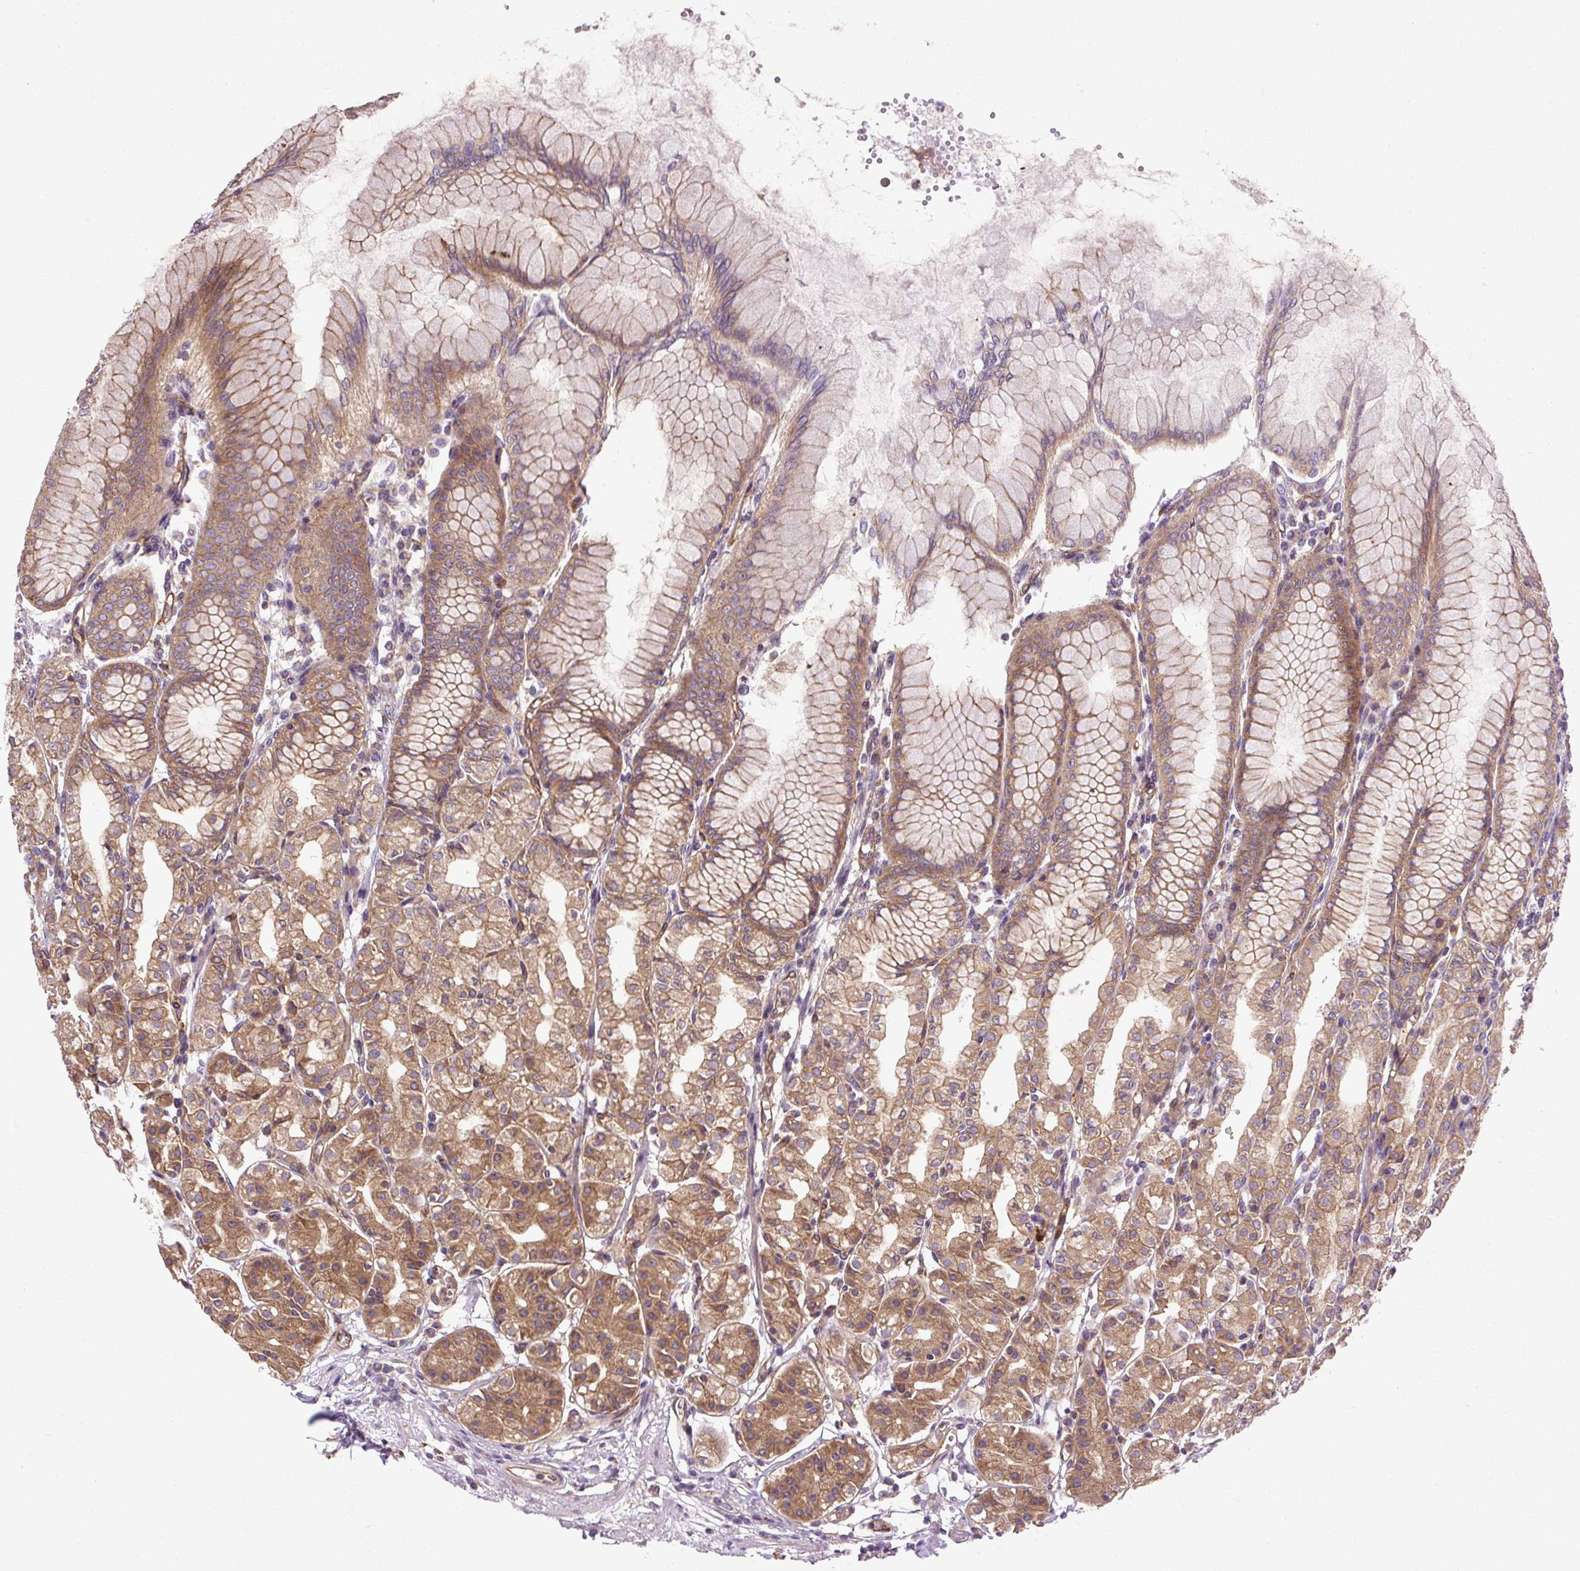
{"staining": {"intensity": "moderate", "quantity": ">75%", "location": "cytoplasmic/membranous"}, "tissue": "stomach", "cell_type": "Glandular cells", "image_type": "normal", "snomed": [{"axis": "morphology", "description": "Normal tissue, NOS"}, {"axis": "topography", "description": "Stomach"}], "caption": "The photomicrograph shows a brown stain indicating the presence of a protein in the cytoplasmic/membranous of glandular cells in stomach.", "gene": "CCDC93", "patient": {"sex": "female", "age": 57}}